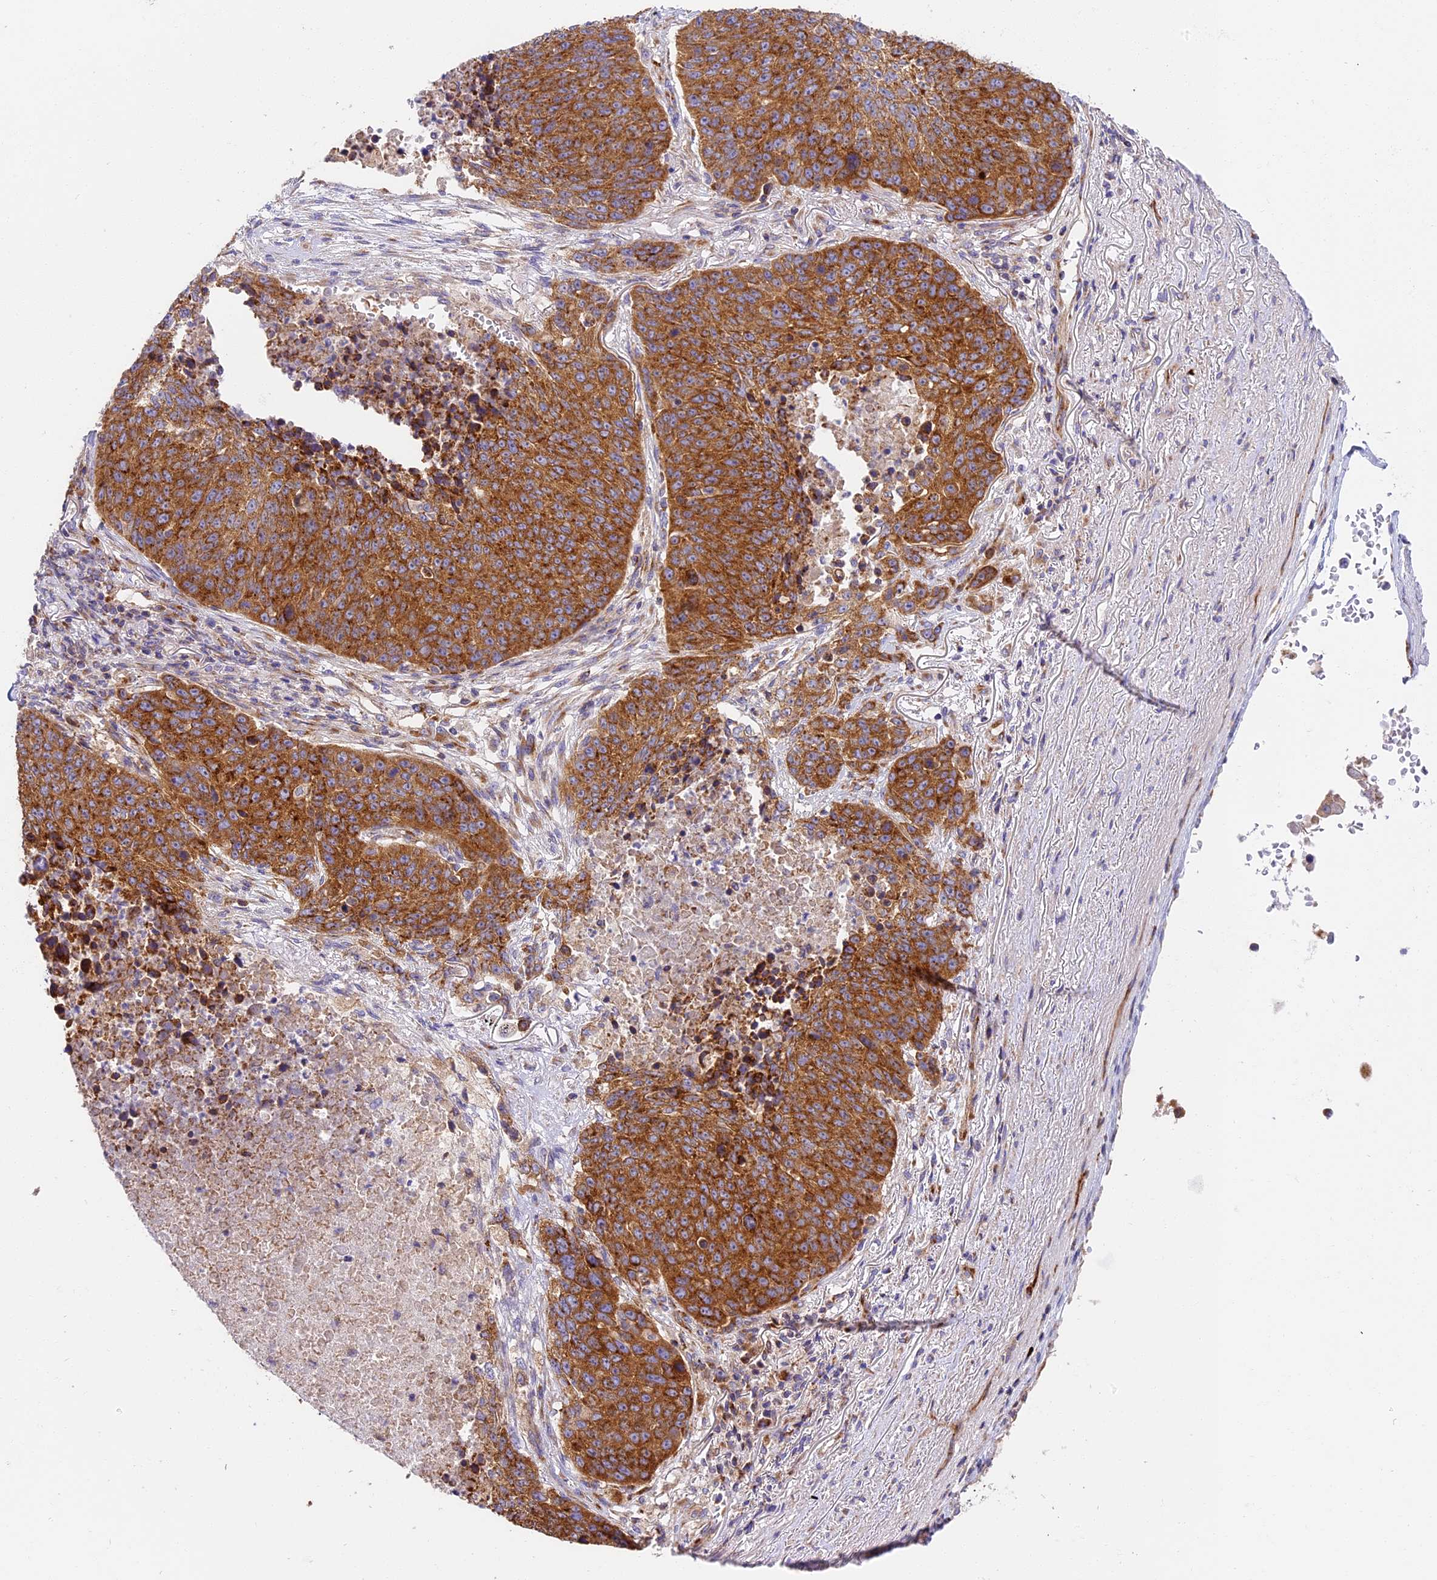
{"staining": {"intensity": "strong", "quantity": ">75%", "location": "cytoplasmic/membranous"}, "tissue": "lung cancer", "cell_type": "Tumor cells", "image_type": "cancer", "snomed": [{"axis": "morphology", "description": "Normal tissue, NOS"}, {"axis": "morphology", "description": "Squamous cell carcinoma, NOS"}, {"axis": "topography", "description": "Lymph node"}, {"axis": "topography", "description": "Lung"}], "caption": "A high amount of strong cytoplasmic/membranous staining is present in about >75% of tumor cells in squamous cell carcinoma (lung) tissue. (DAB IHC, brown staining for protein, blue staining for nuclei).", "gene": "MRAS", "patient": {"sex": "male", "age": 66}}